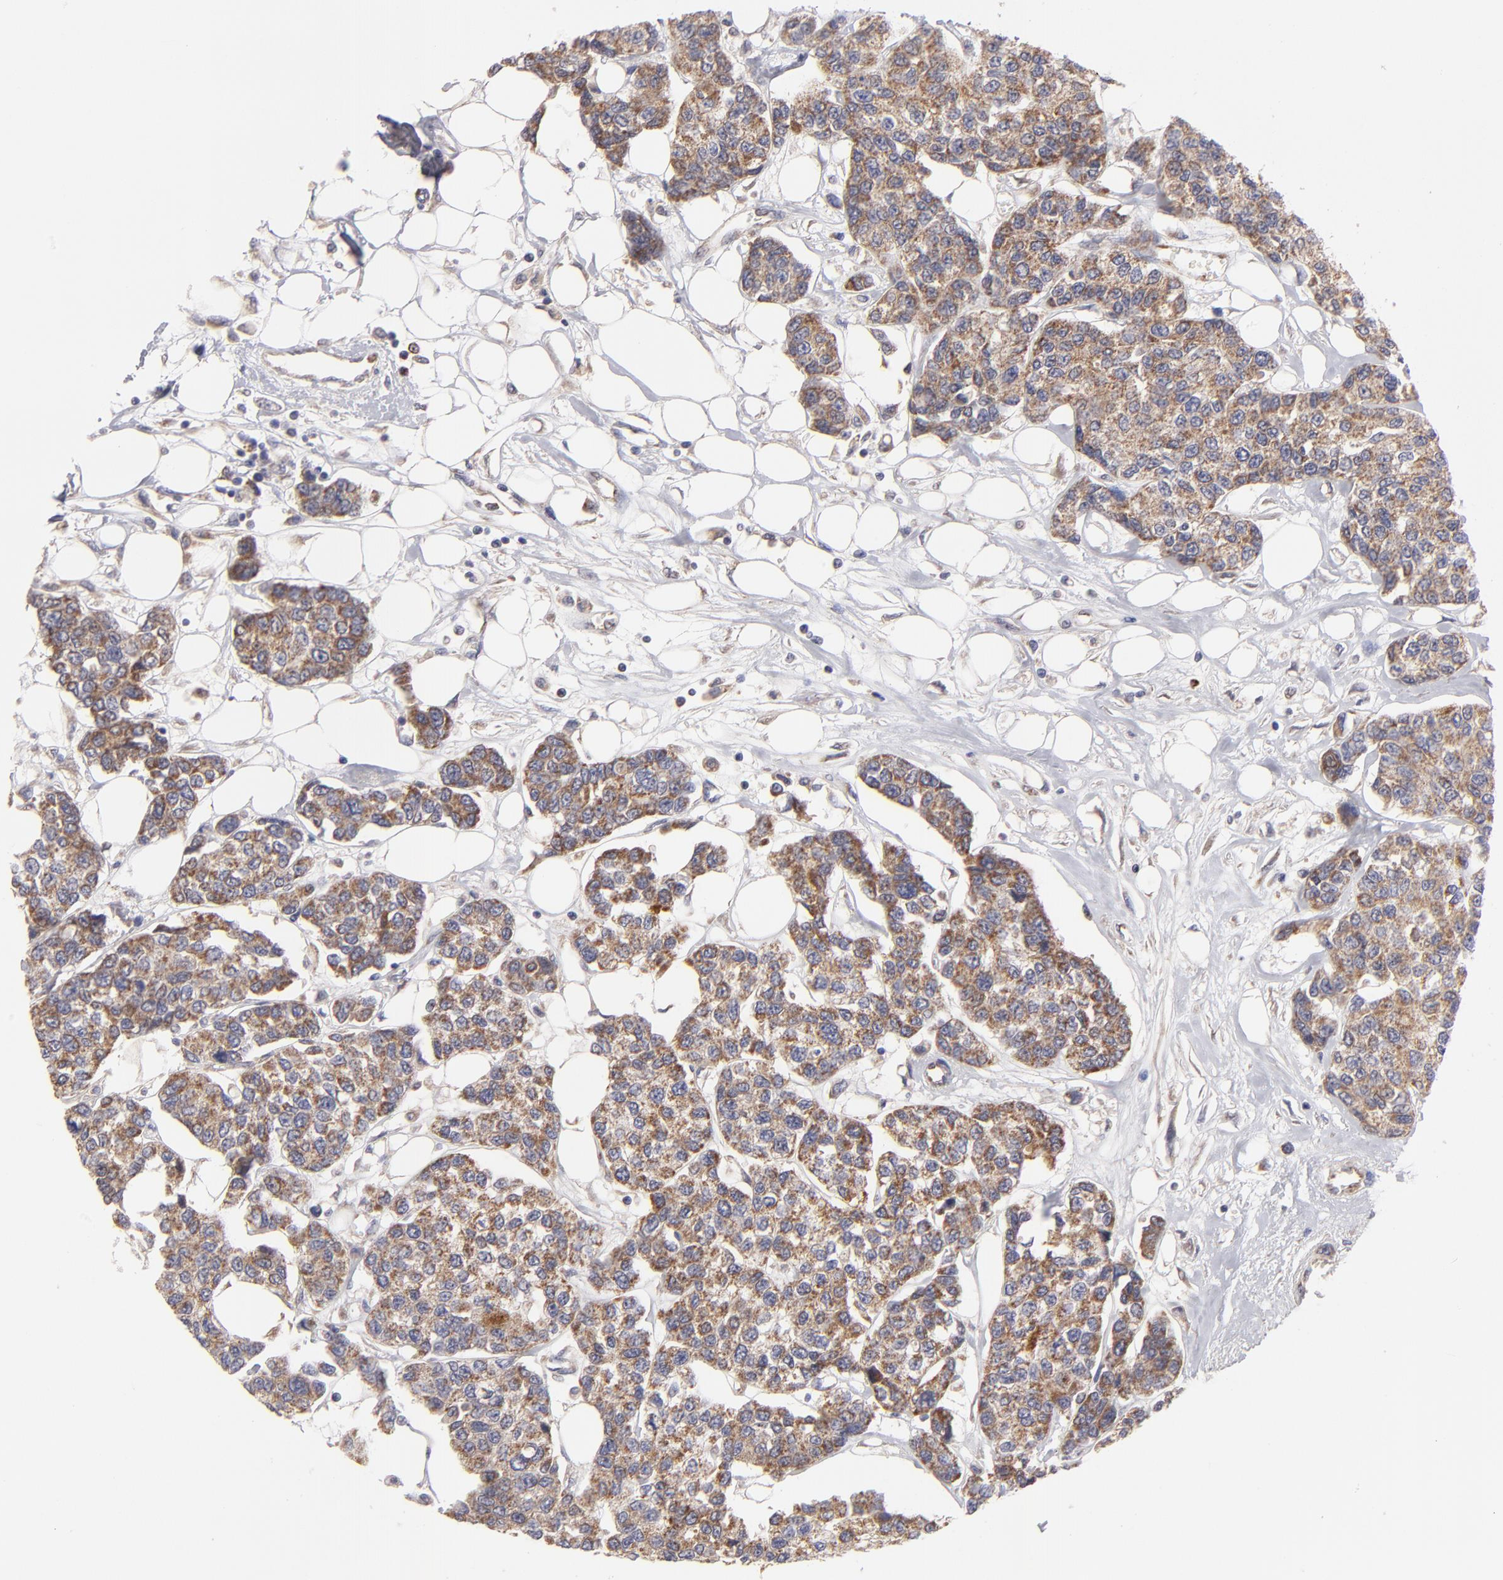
{"staining": {"intensity": "moderate", "quantity": ">75%", "location": "cytoplasmic/membranous"}, "tissue": "breast cancer", "cell_type": "Tumor cells", "image_type": "cancer", "snomed": [{"axis": "morphology", "description": "Duct carcinoma"}, {"axis": "topography", "description": "Breast"}], "caption": "Moderate cytoplasmic/membranous positivity is present in approximately >75% of tumor cells in invasive ductal carcinoma (breast).", "gene": "HCCS", "patient": {"sex": "female", "age": 51}}